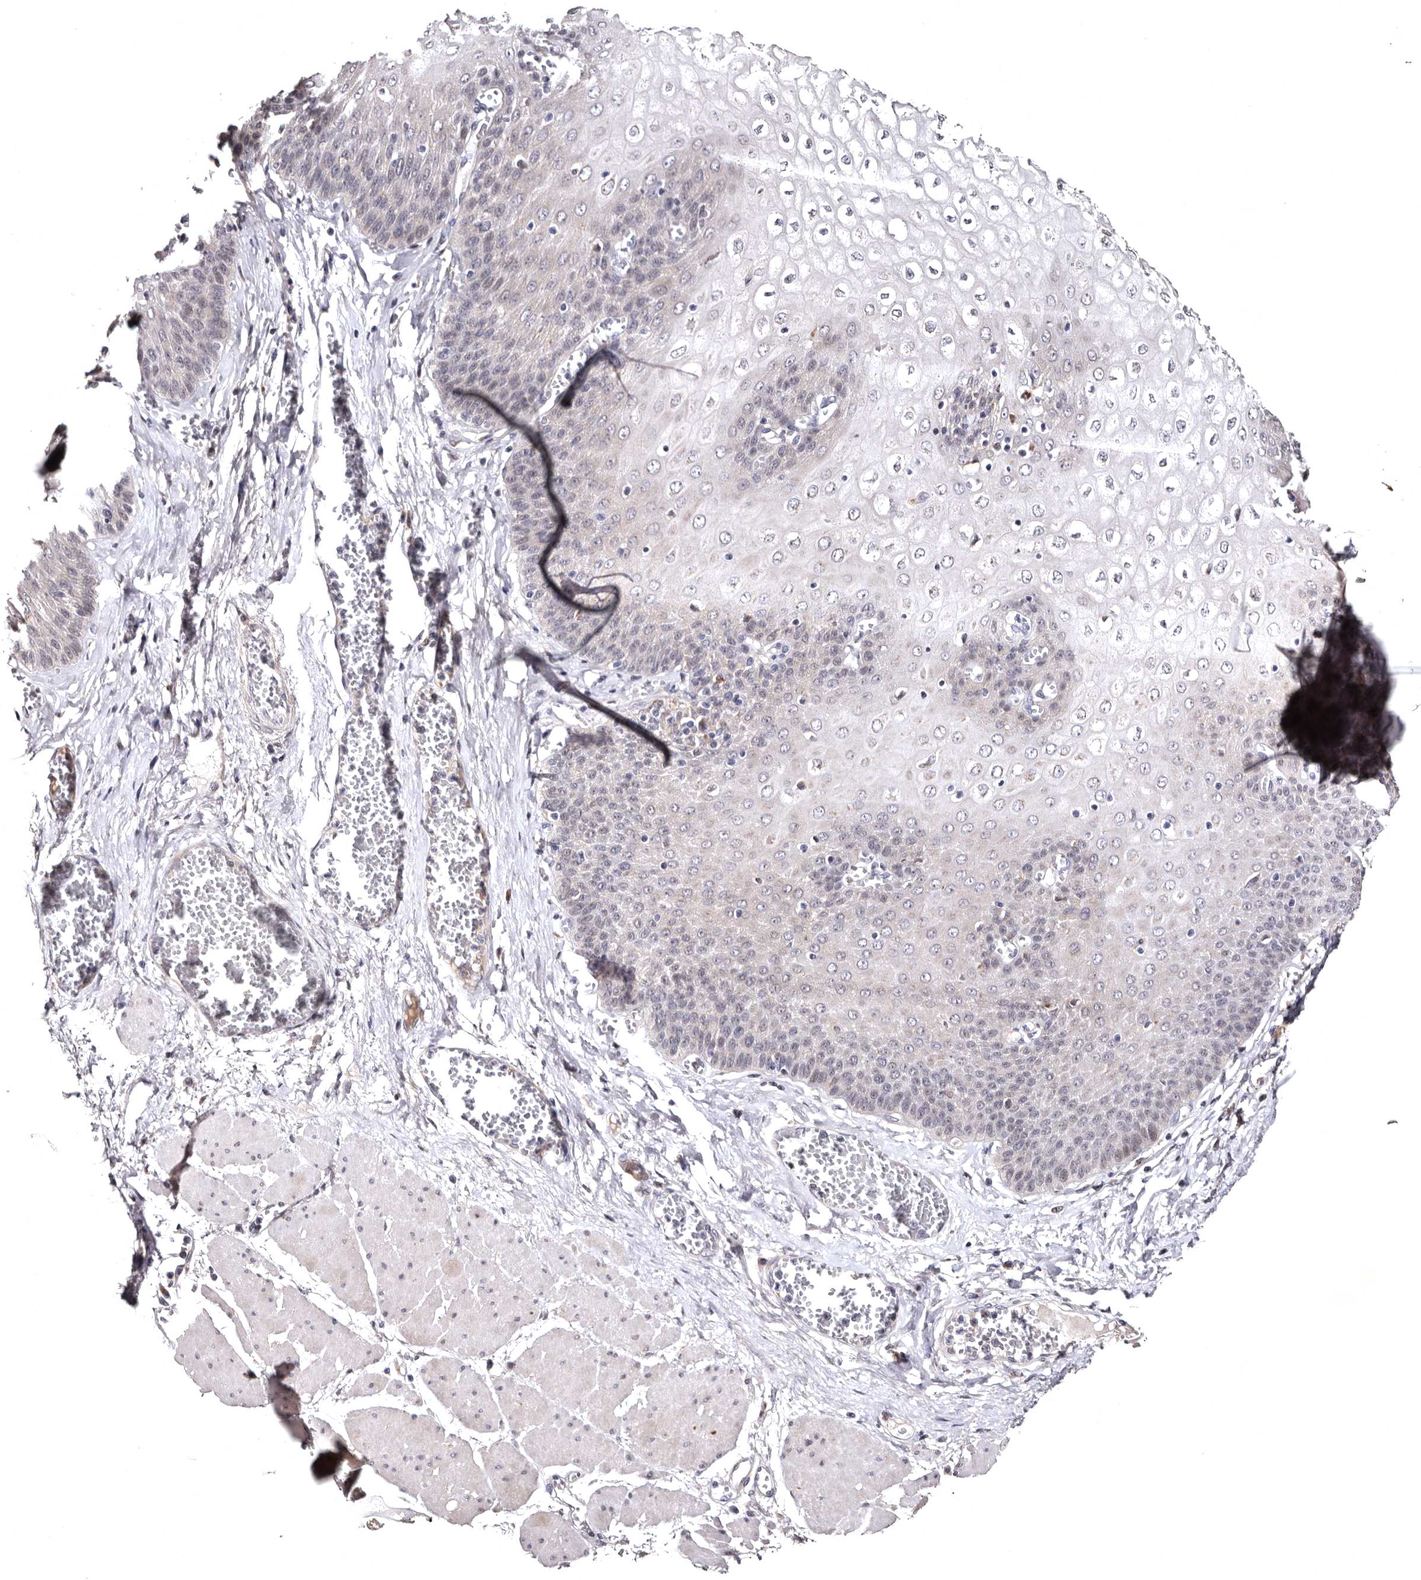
{"staining": {"intensity": "weak", "quantity": "<25%", "location": "cytoplasmic/membranous"}, "tissue": "esophagus", "cell_type": "Squamous epithelial cells", "image_type": "normal", "snomed": [{"axis": "morphology", "description": "Normal tissue, NOS"}, {"axis": "topography", "description": "Esophagus"}], "caption": "Photomicrograph shows no significant protein staining in squamous epithelial cells of unremarkable esophagus. The staining was performed using DAB to visualize the protein expression in brown, while the nuclei were stained in blue with hematoxylin (Magnification: 20x).", "gene": "FAM91A1", "patient": {"sex": "male", "age": 60}}